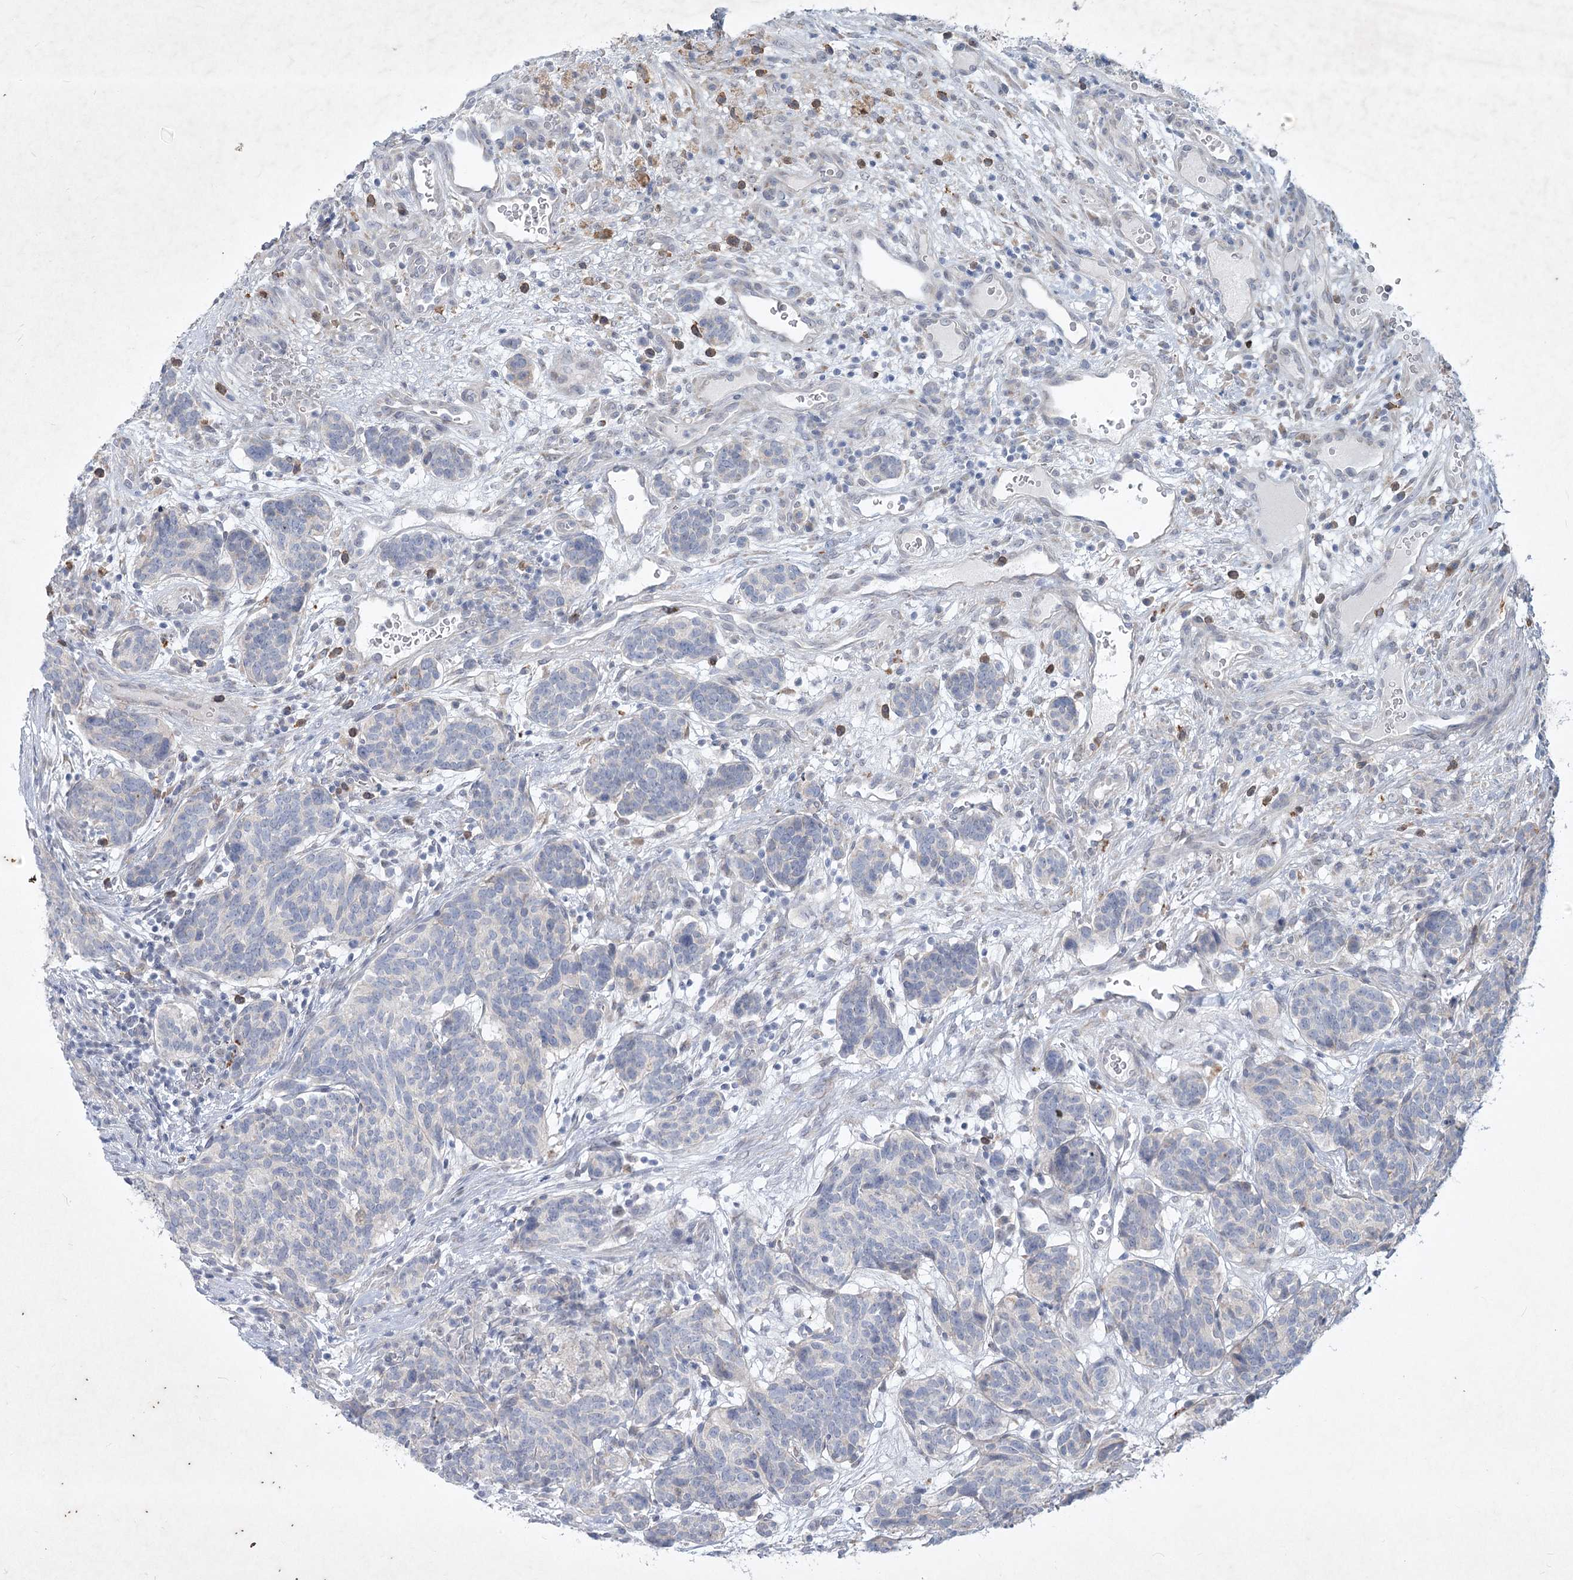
{"staining": {"intensity": "negative", "quantity": "none", "location": "none"}, "tissue": "carcinoid", "cell_type": "Tumor cells", "image_type": "cancer", "snomed": [{"axis": "morphology", "description": "Carcinoid, malignant, NOS"}, {"axis": "topography", "description": "Lung"}], "caption": "A micrograph of carcinoid stained for a protein reveals no brown staining in tumor cells.", "gene": "PLA2G12A", "patient": {"sex": "female", "age": 46}}